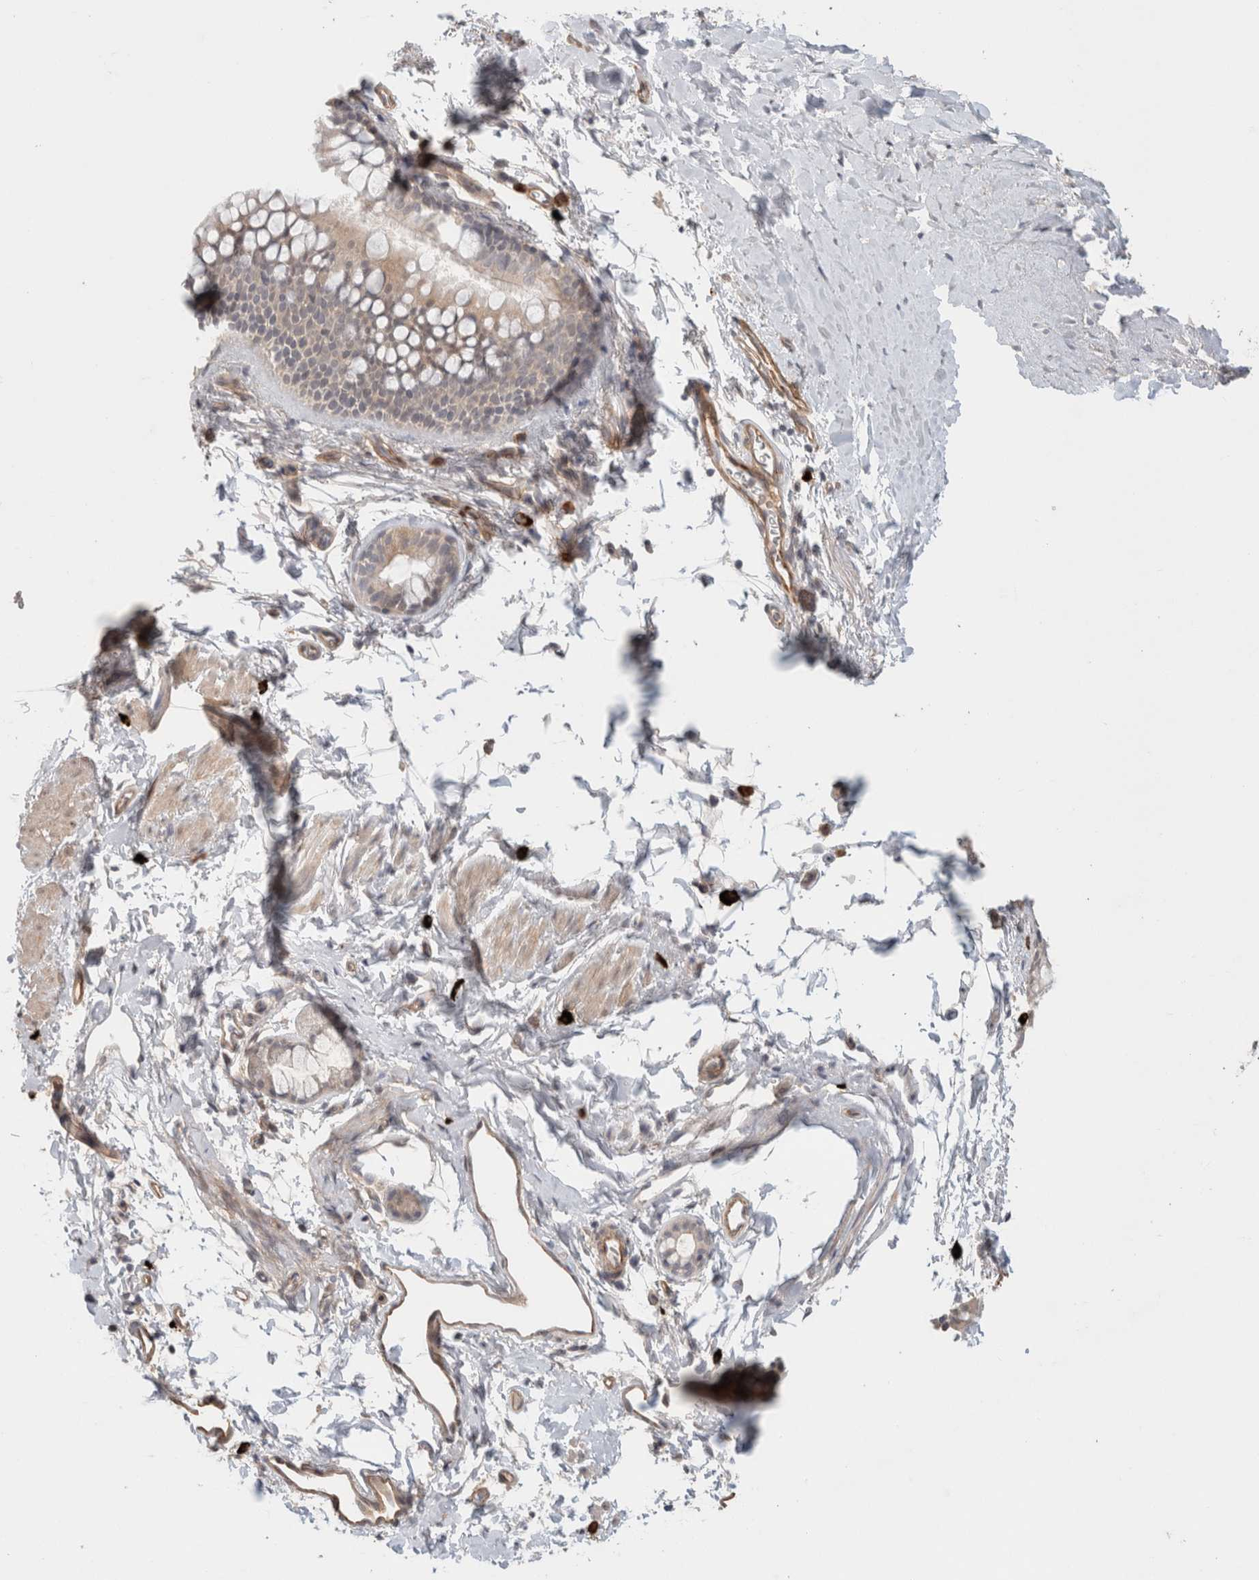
{"staining": {"intensity": "weak", "quantity": ">75%", "location": "cytoplasmic/membranous"}, "tissue": "bronchus", "cell_type": "Respiratory epithelial cells", "image_type": "normal", "snomed": [{"axis": "morphology", "description": "Normal tissue, NOS"}, {"axis": "topography", "description": "Cartilage tissue"}, {"axis": "topography", "description": "Bronchus"}, {"axis": "topography", "description": "Lung"}], "caption": "Immunohistochemistry (IHC) micrograph of unremarkable bronchus stained for a protein (brown), which exhibits low levels of weak cytoplasmic/membranous expression in about >75% of respiratory epithelial cells.", "gene": "HSPG2", "patient": {"sex": "male", "age": 64}}